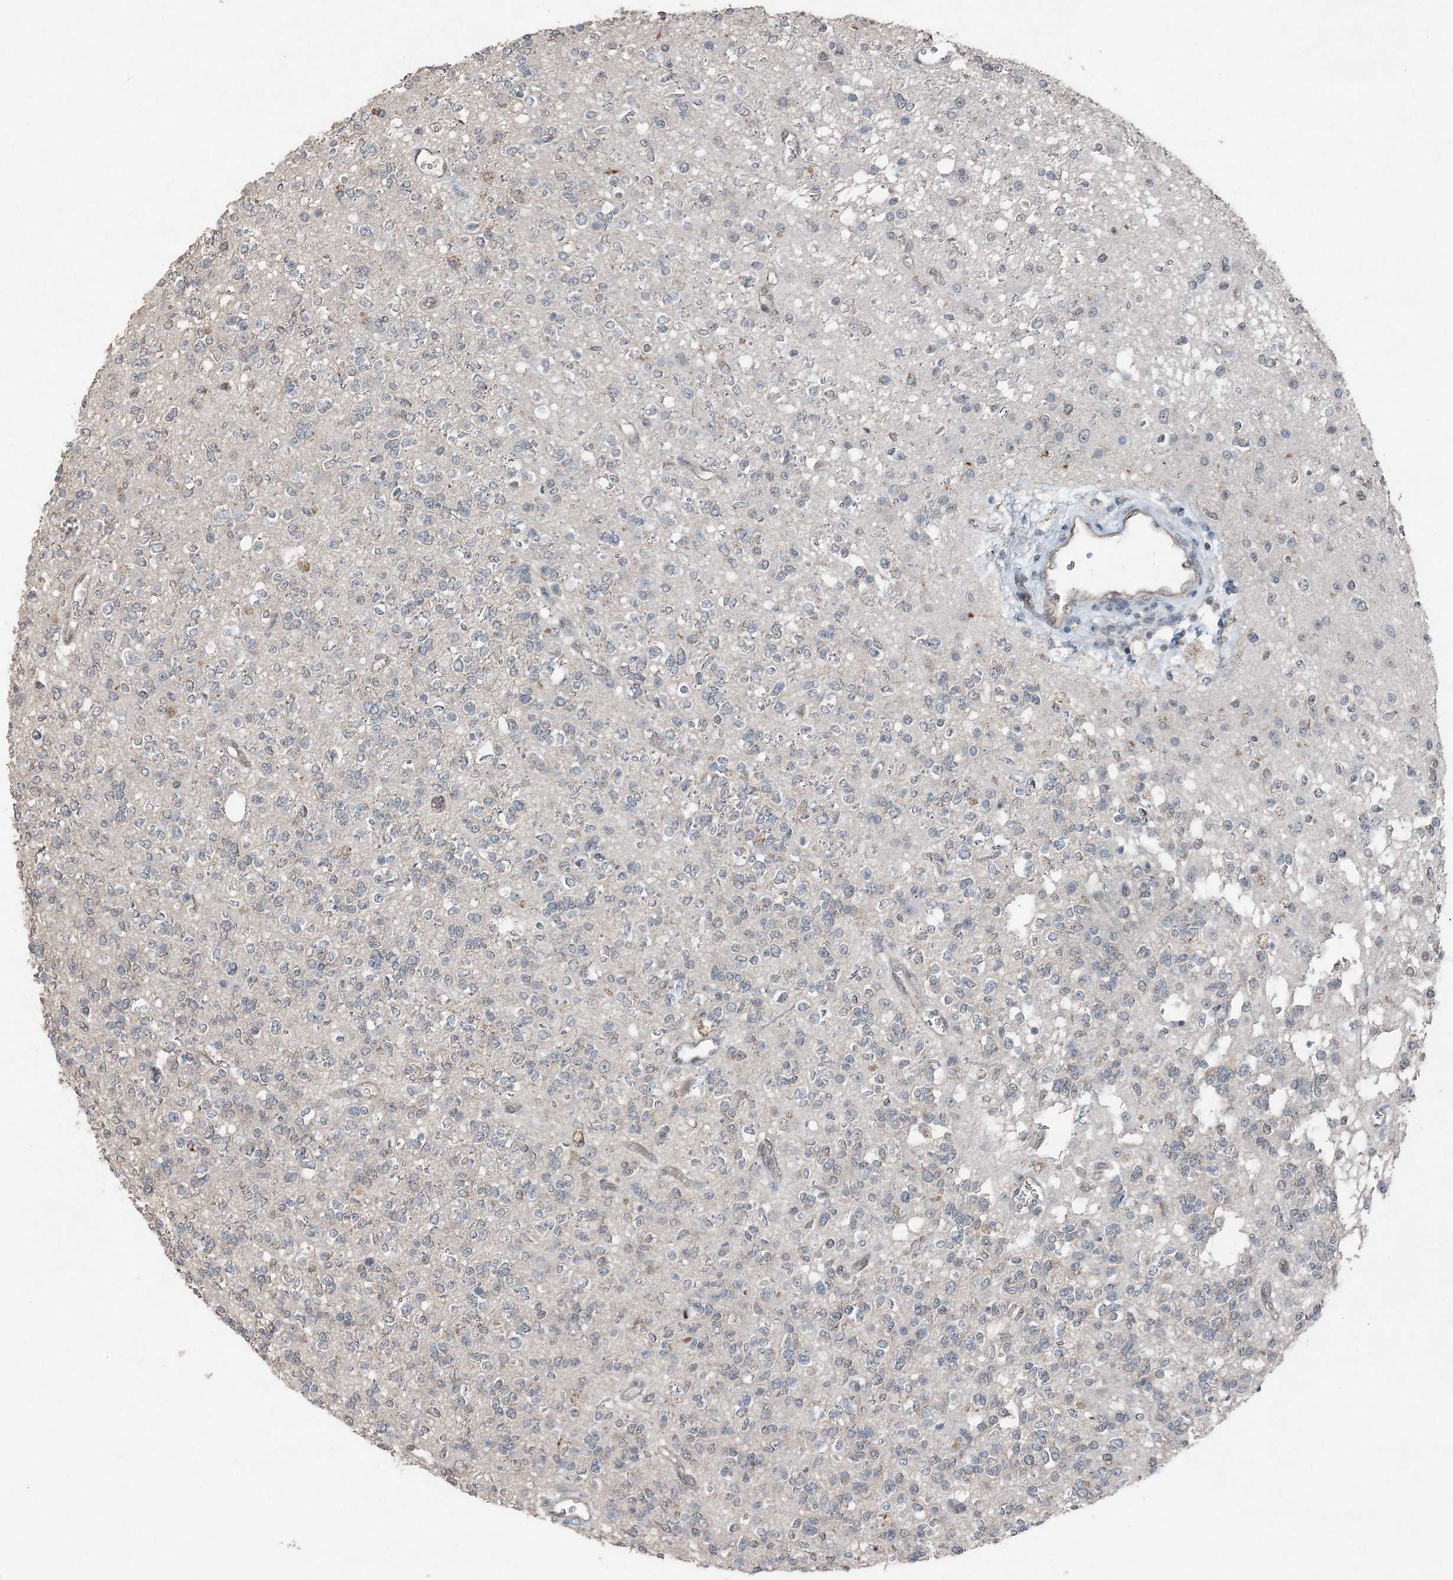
{"staining": {"intensity": "negative", "quantity": "none", "location": "none"}, "tissue": "glioma", "cell_type": "Tumor cells", "image_type": "cancer", "snomed": [{"axis": "morphology", "description": "Glioma, malignant, High grade"}, {"axis": "topography", "description": "Brain"}], "caption": "The image reveals no significant positivity in tumor cells of high-grade glioma (malignant).", "gene": "VSIG2", "patient": {"sex": "male", "age": 34}}